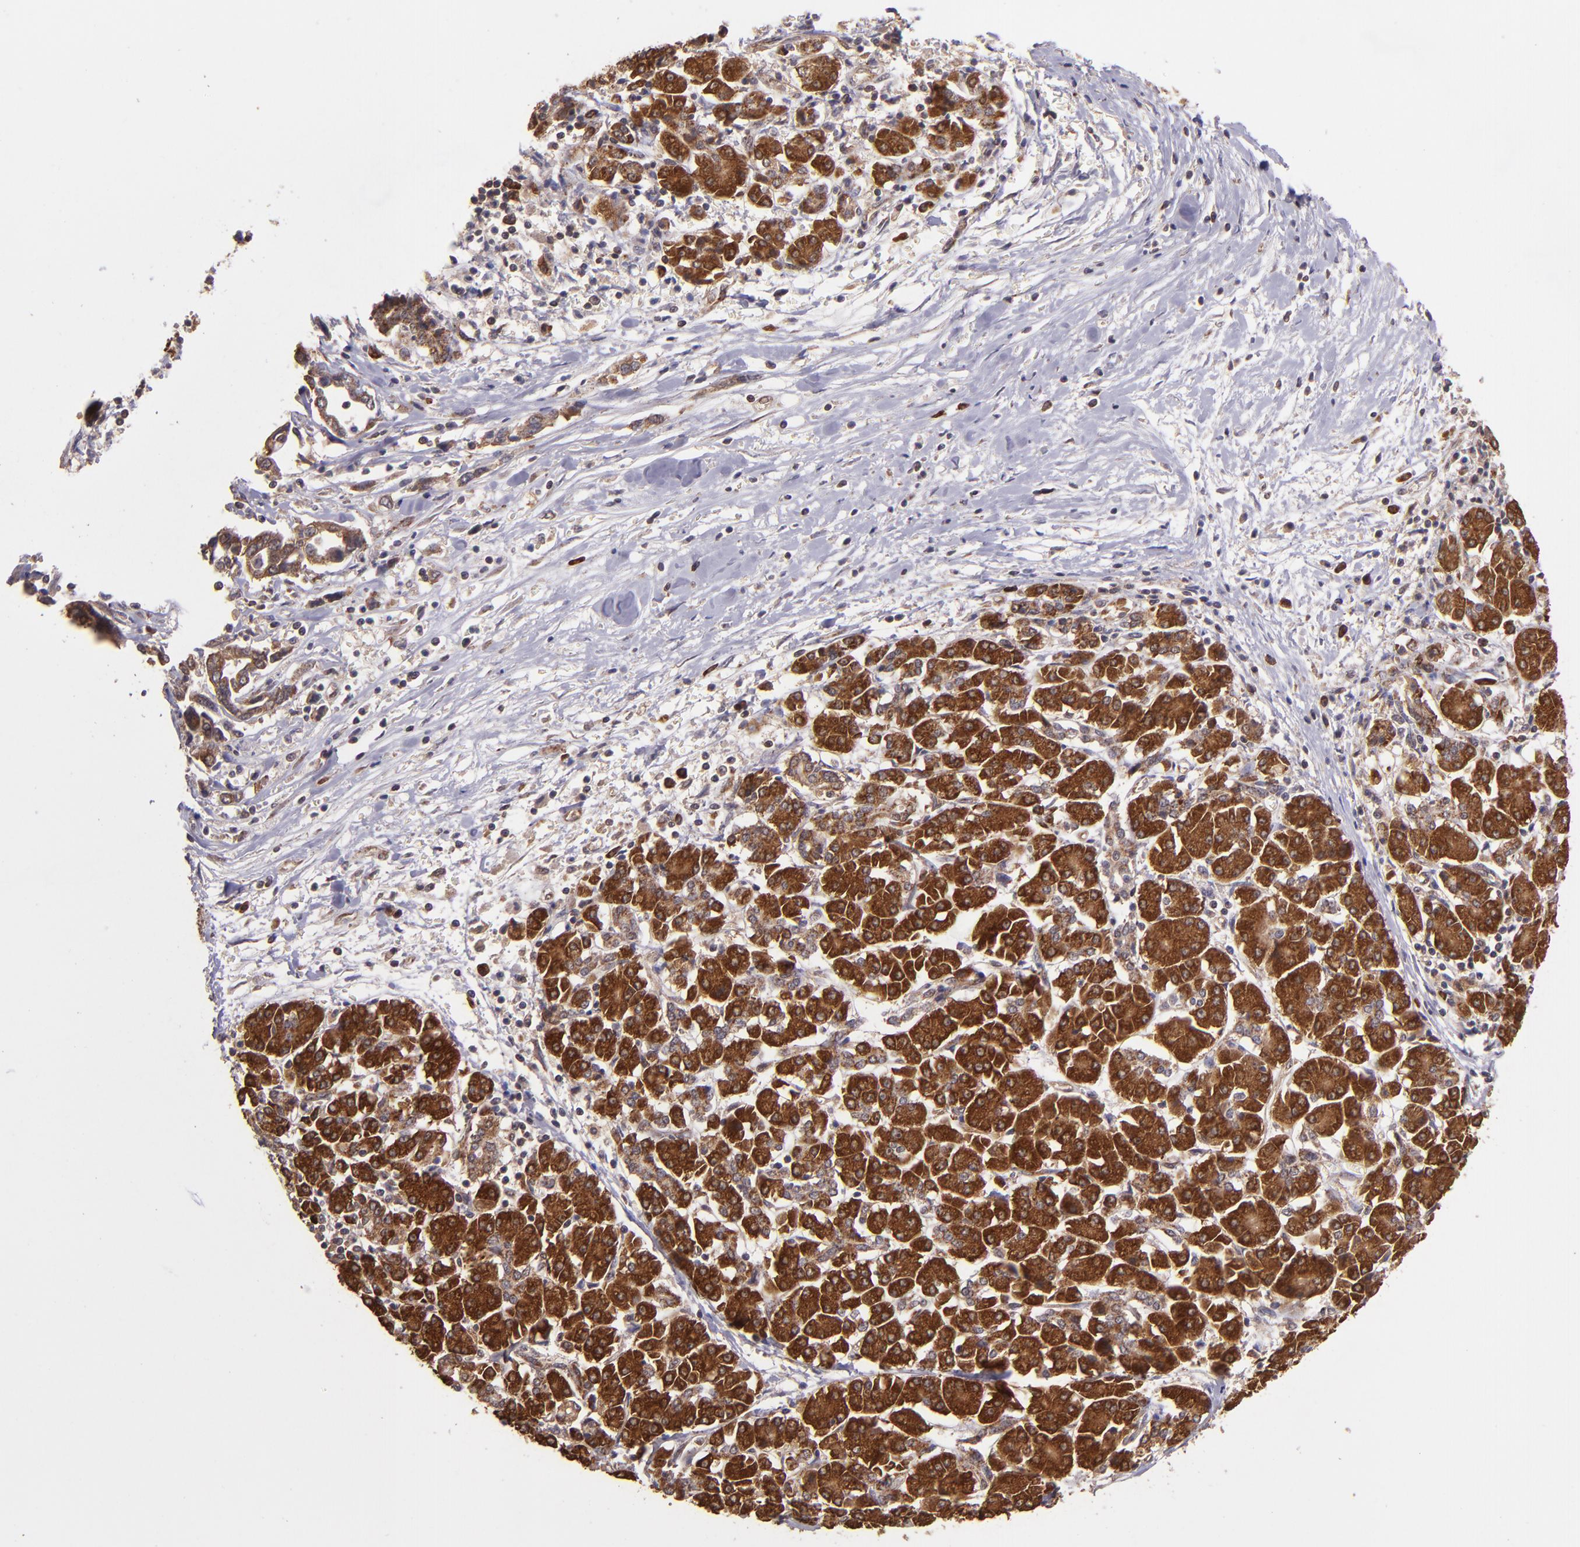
{"staining": {"intensity": "moderate", "quantity": ">75%", "location": "cytoplasmic/membranous"}, "tissue": "pancreatic cancer", "cell_type": "Tumor cells", "image_type": "cancer", "snomed": [{"axis": "morphology", "description": "Adenocarcinoma, NOS"}, {"axis": "topography", "description": "Pancreas"}], "caption": "Approximately >75% of tumor cells in pancreatic cancer reveal moderate cytoplasmic/membranous protein expression as visualized by brown immunohistochemical staining.", "gene": "USP51", "patient": {"sex": "female", "age": 57}}